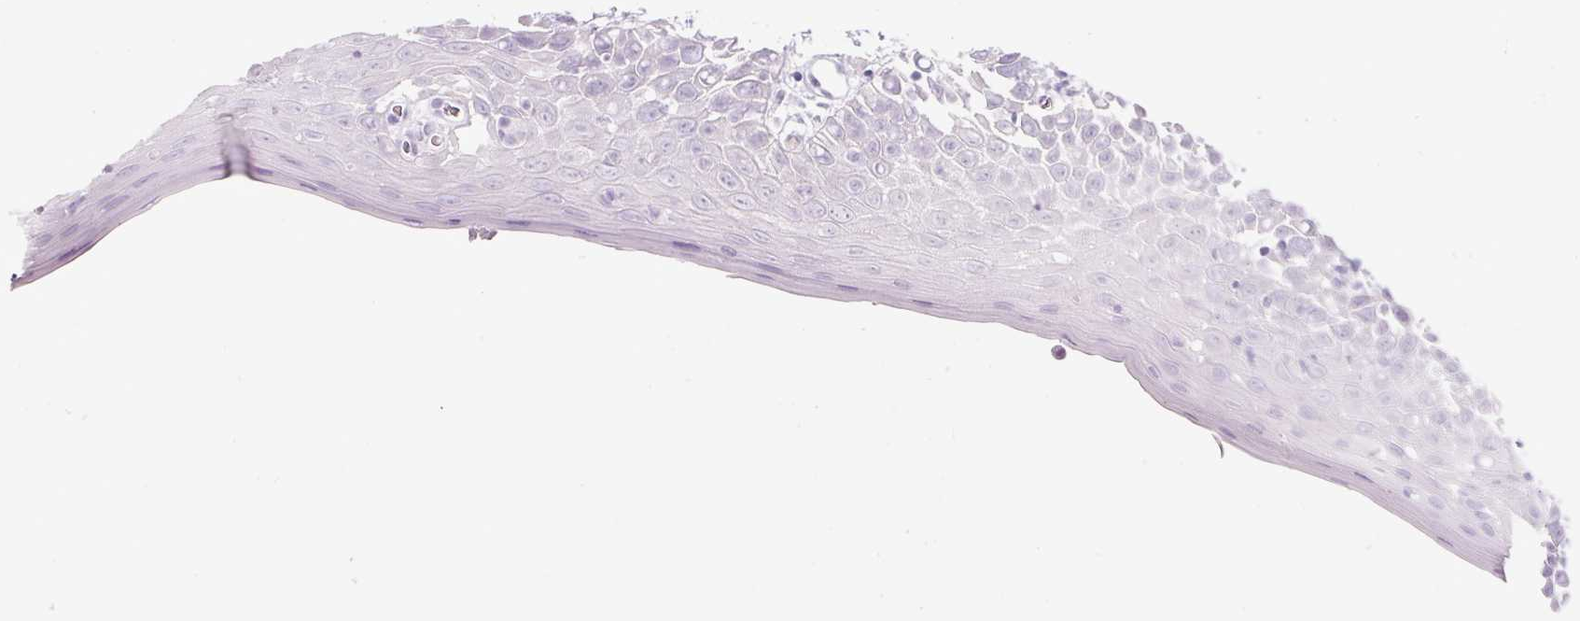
{"staining": {"intensity": "negative", "quantity": "none", "location": "none"}, "tissue": "oral mucosa", "cell_type": "Squamous epithelial cells", "image_type": "normal", "snomed": [{"axis": "morphology", "description": "Normal tissue, NOS"}, {"axis": "morphology", "description": "Squamous cell carcinoma, NOS"}, {"axis": "topography", "description": "Oral tissue"}, {"axis": "topography", "description": "Tounge, NOS"}, {"axis": "topography", "description": "Head-Neck"}], "caption": "A photomicrograph of human oral mucosa is negative for staining in squamous epithelial cells.", "gene": "SLC2A2", "patient": {"sex": "male", "age": 76}}